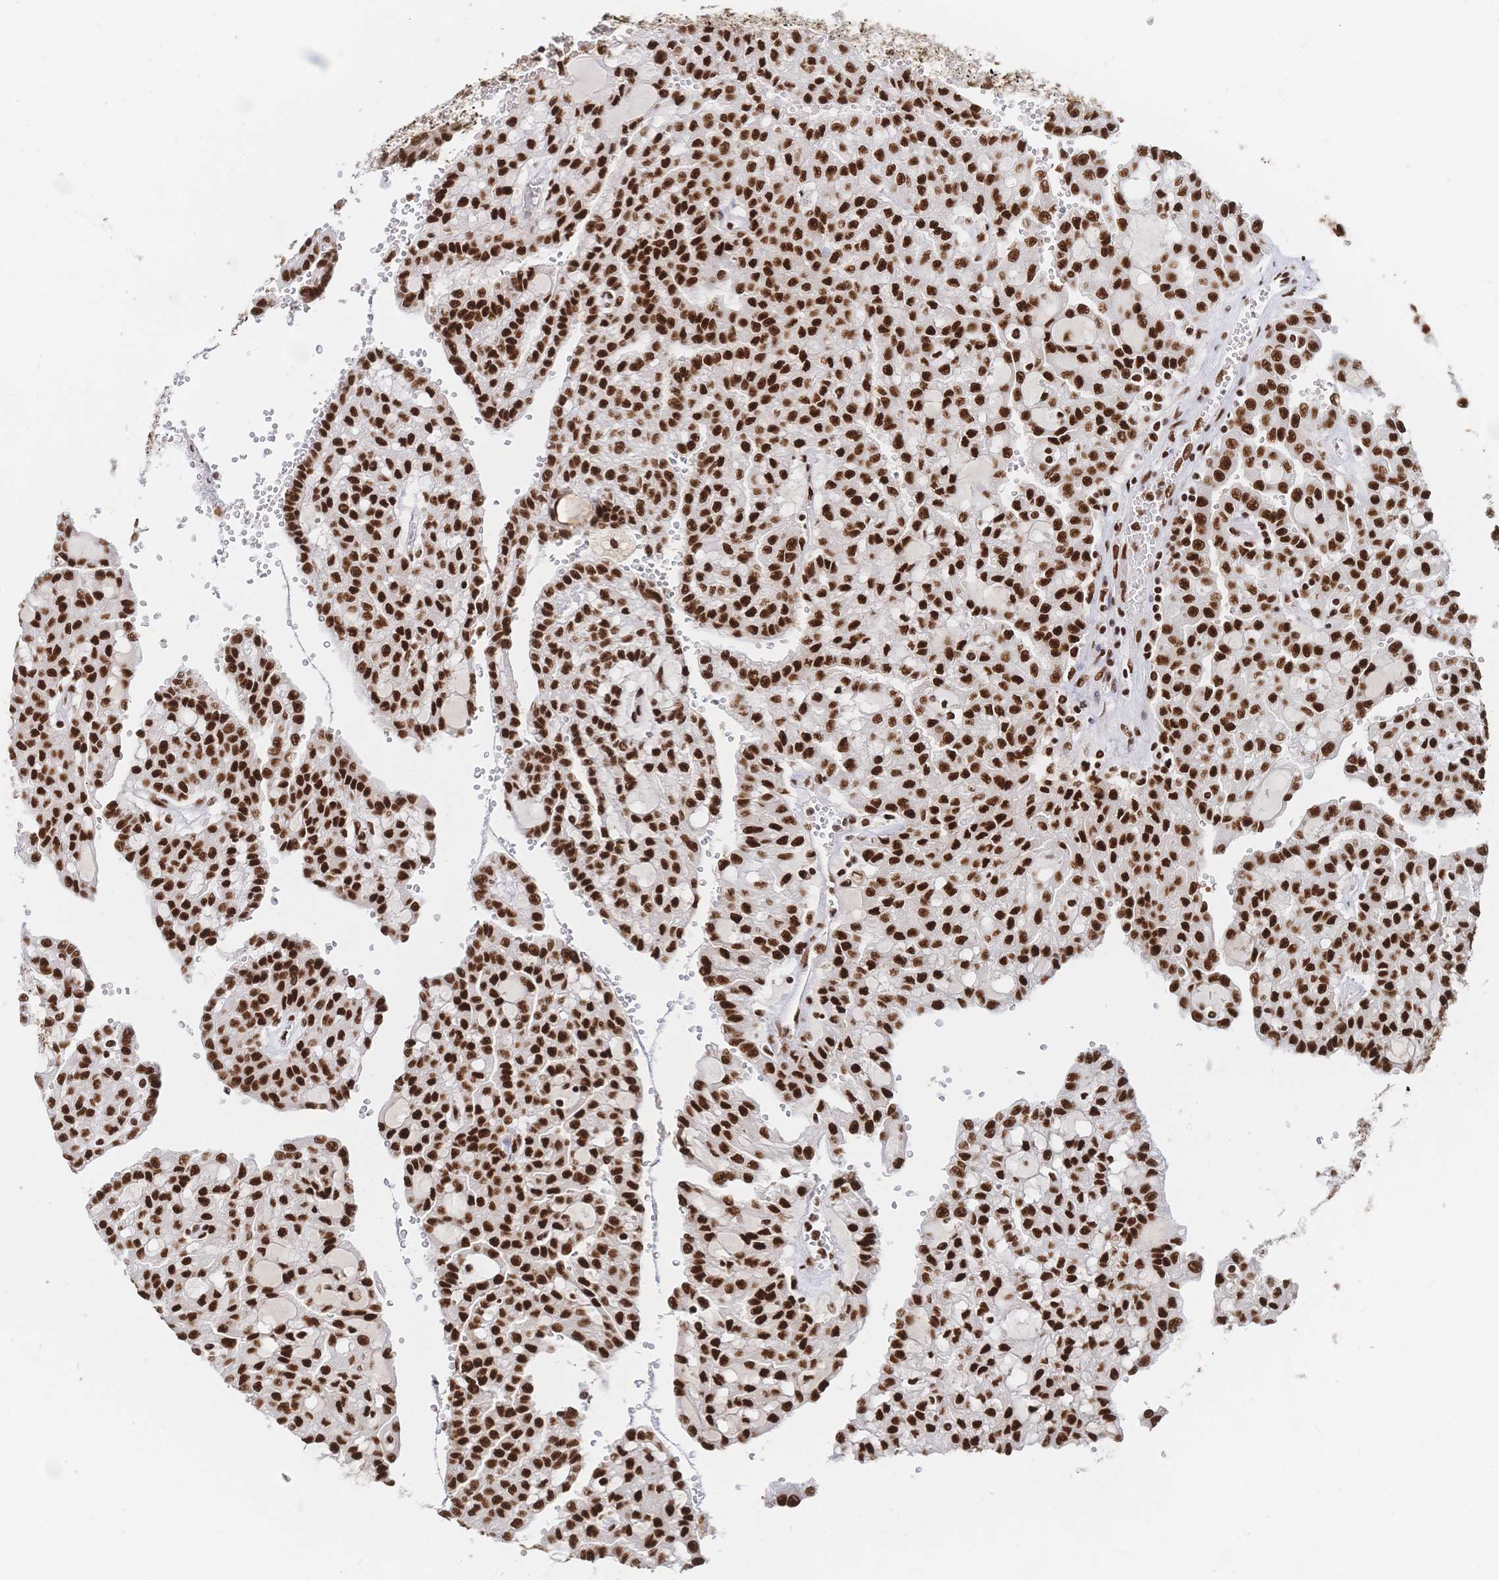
{"staining": {"intensity": "strong", "quantity": ">75%", "location": "nuclear"}, "tissue": "renal cancer", "cell_type": "Tumor cells", "image_type": "cancer", "snomed": [{"axis": "morphology", "description": "Adenocarcinoma, NOS"}, {"axis": "topography", "description": "Kidney"}], "caption": "Strong nuclear positivity for a protein is seen in about >75% of tumor cells of renal adenocarcinoma using immunohistochemistry (IHC).", "gene": "SRSF1", "patient": {"sex": "male", "age": 63}}